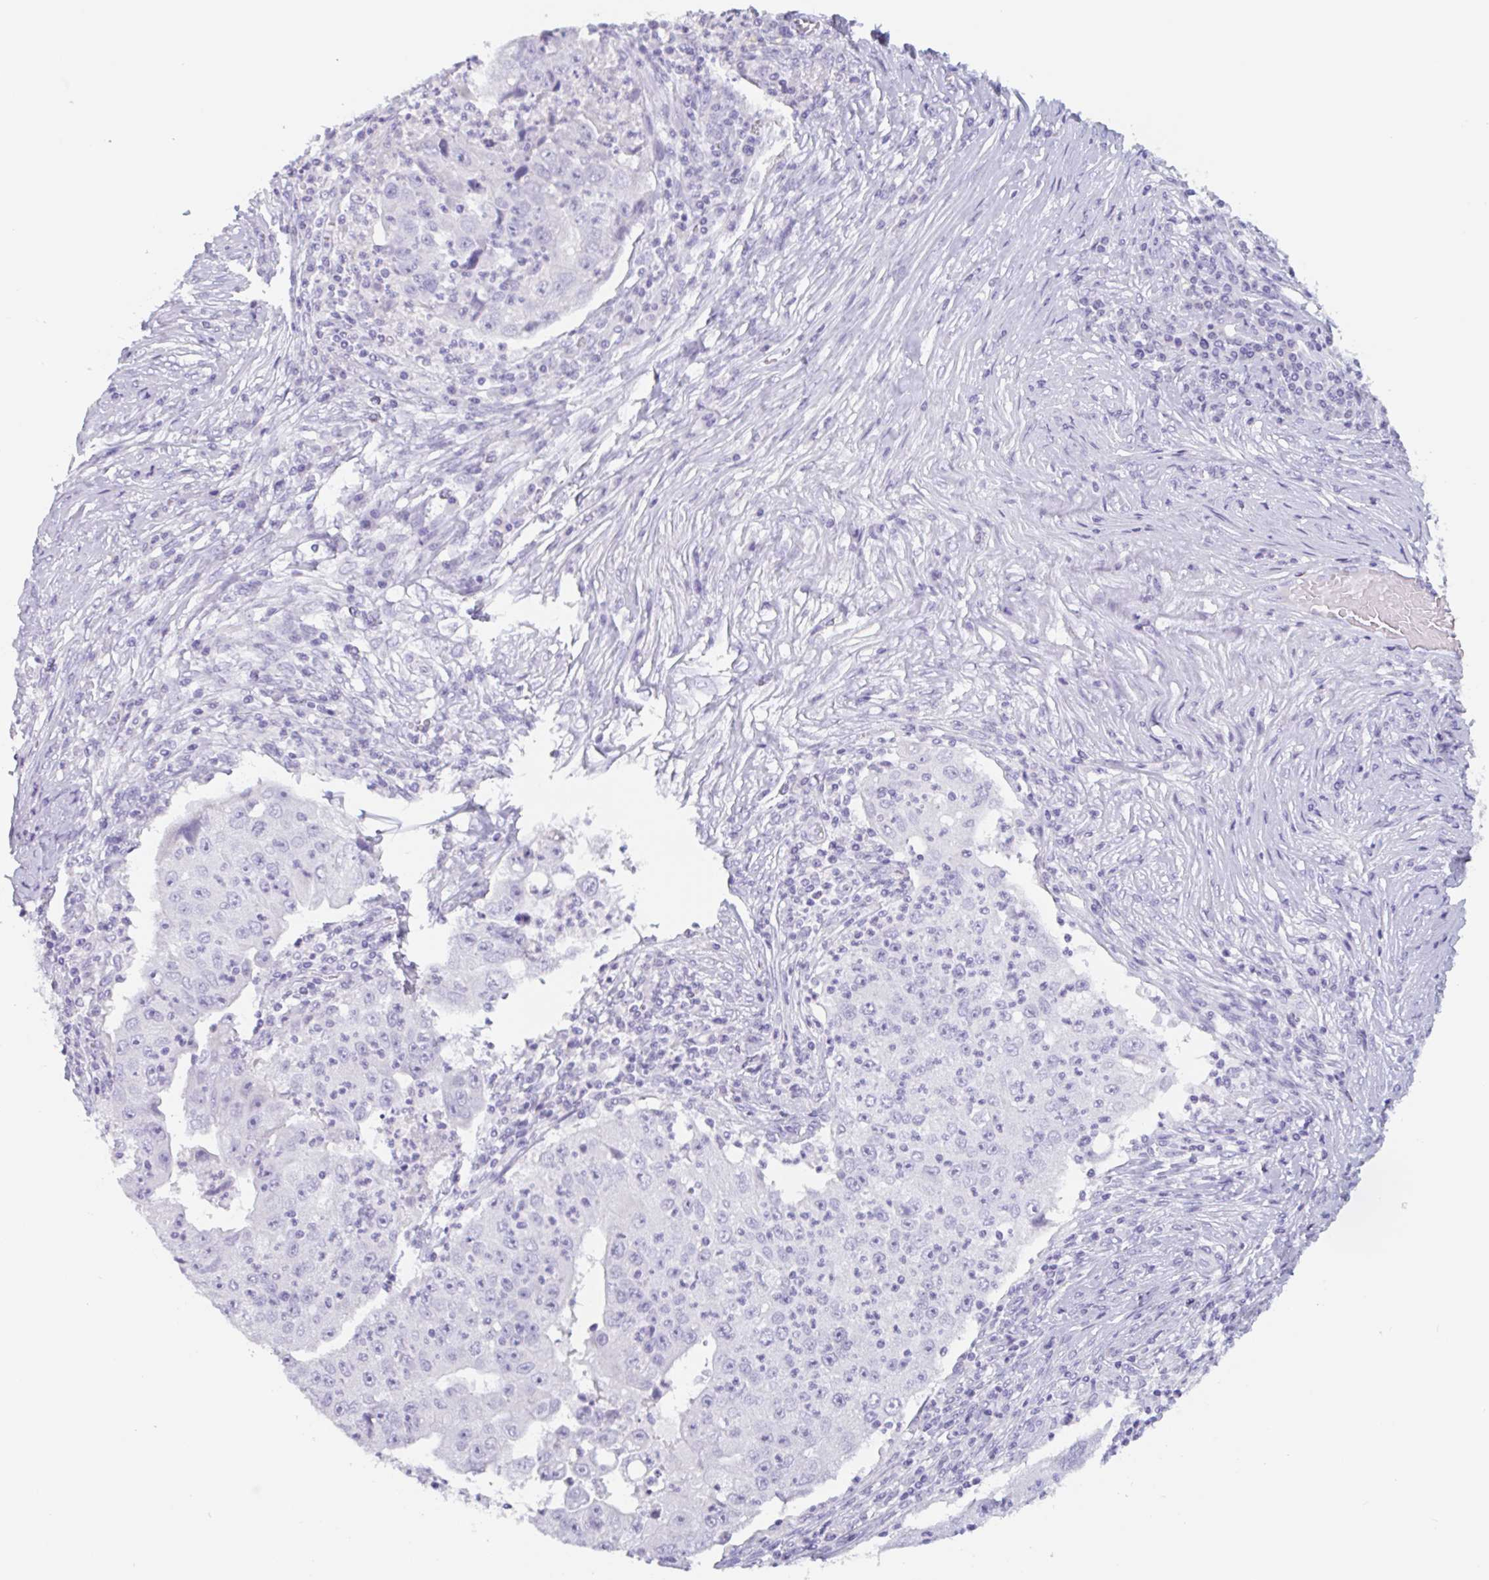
{"staining": {"intensity": "negative", "quantity": "none", "location": "none"}, "tissue": "lung cancer", "cell_type": "Tumor cells", "image_type": "cancer", "snomed": [{"axis": "morphology", "description": "Squamous cell carcinoma, NOS"}, {"axis": "topography", "description": "Lung"}], "caption": "Immunohistochemistry micrograph of neoplastic tissue: squamous cell carcinoma (lung) stained with DAB (3,3'-diaminobenzidine) reveals no significant protein expression in tumor cells.", "gene": "EMC4", "patient": {"sex": "male", "age": 64}}